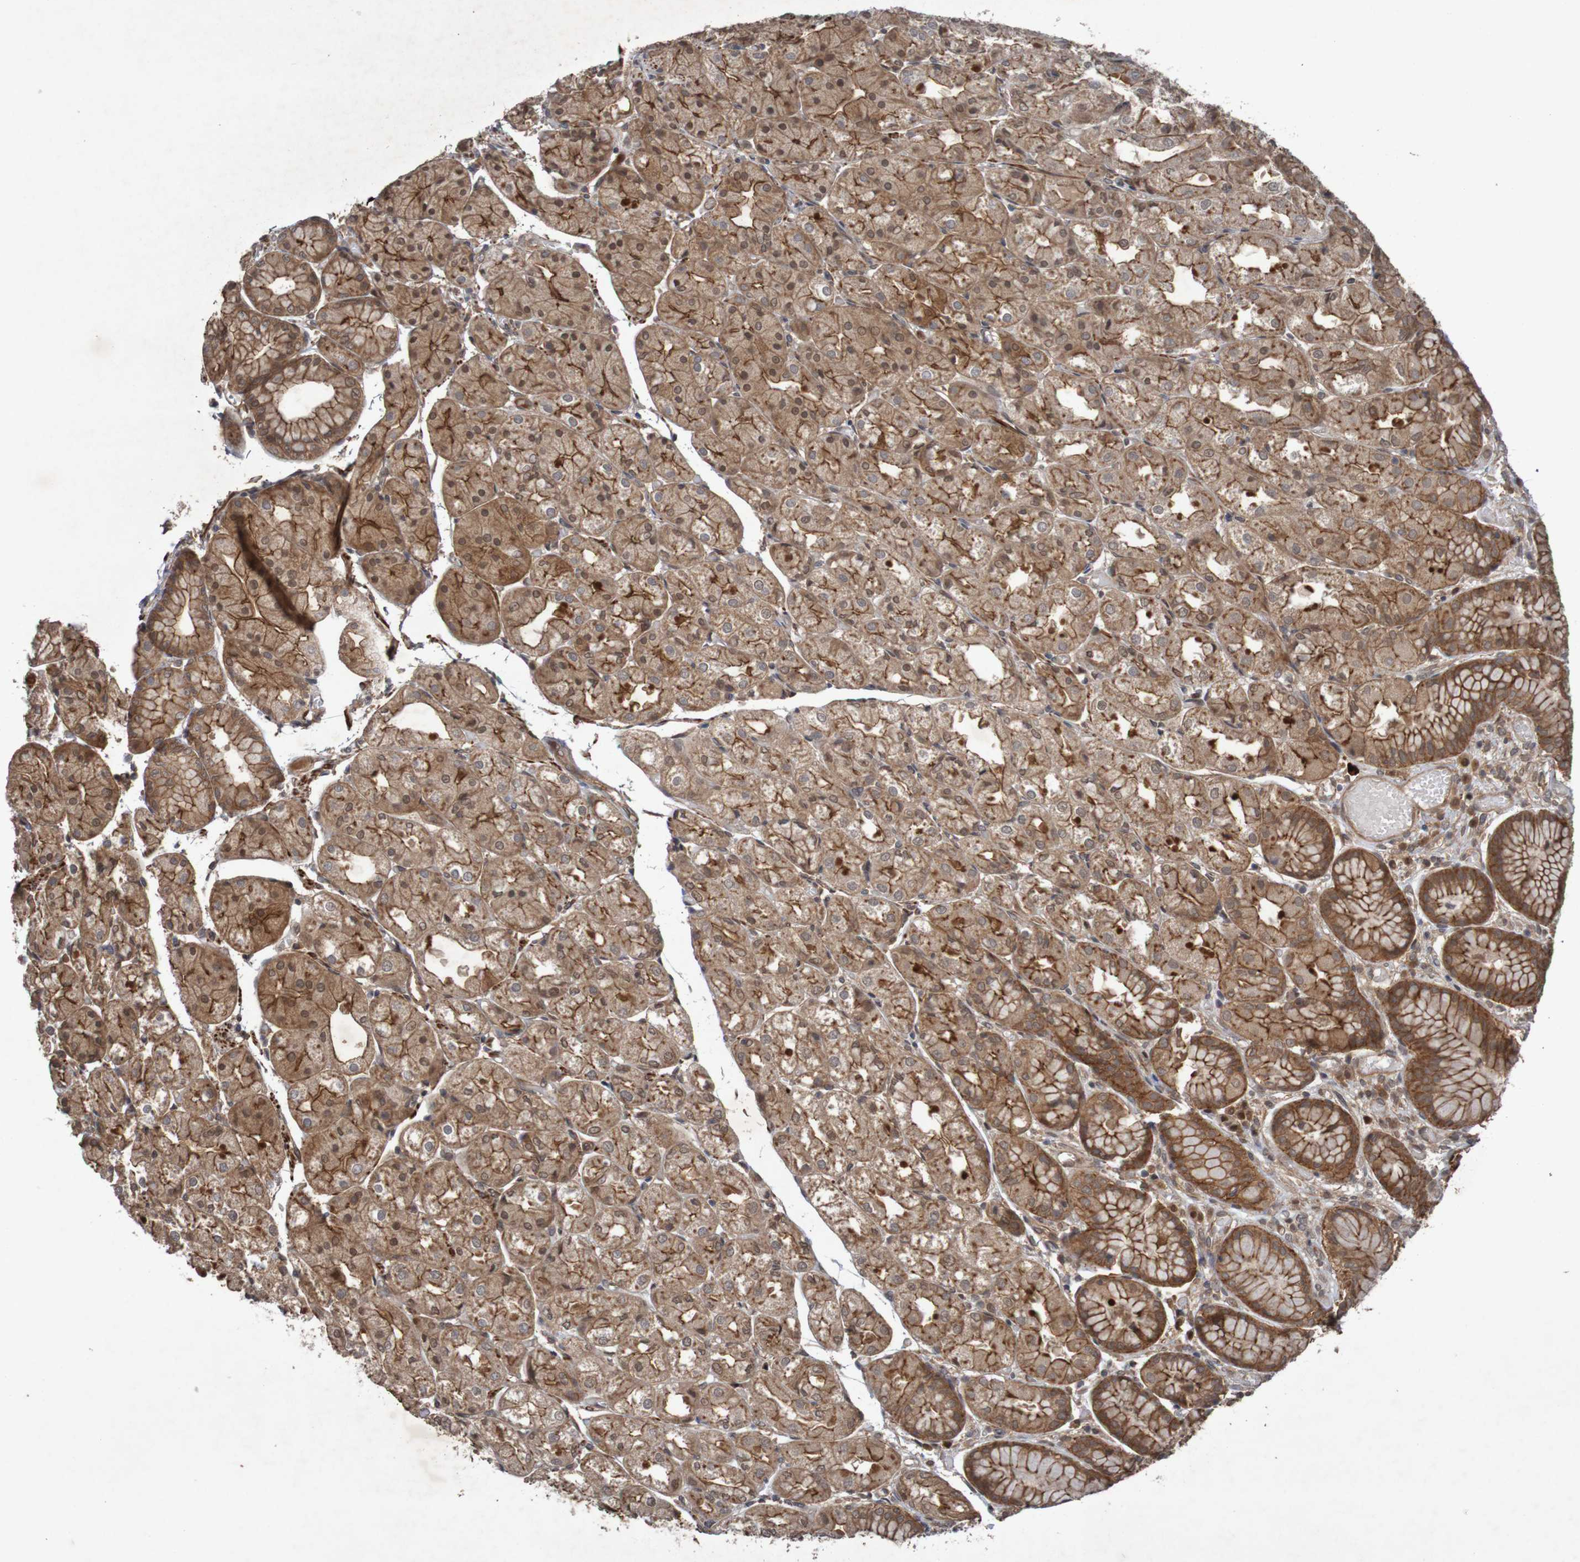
{"staining": {"intensity": "strong", "quantity": ">75%", "location": "cytoplasmic/membranous"}, "tissue": "stomach", "cell_type": "Glandular cells", "image_type": "normal", "snomed": [{"axis": "morphology", "description": "Normal tissue, NOS"}, {"axis": "topography", "description": "Stomach, upper"}], "caption": "Immunohistochemistry (IHC) of unremarkable stomach reveals high levels of strong cytoplasmic/membranous staining in approximately >75% of glandular cells. The staining was performed using DAB (3,3'-diaminobenzidine) to visualize the protein expression in brown, while the nuclei were stained in blue with hematoxylin (Magnification: 20x).", "gene": "ARHGEF11", "patient": {"sex": "male", "age": 72}}